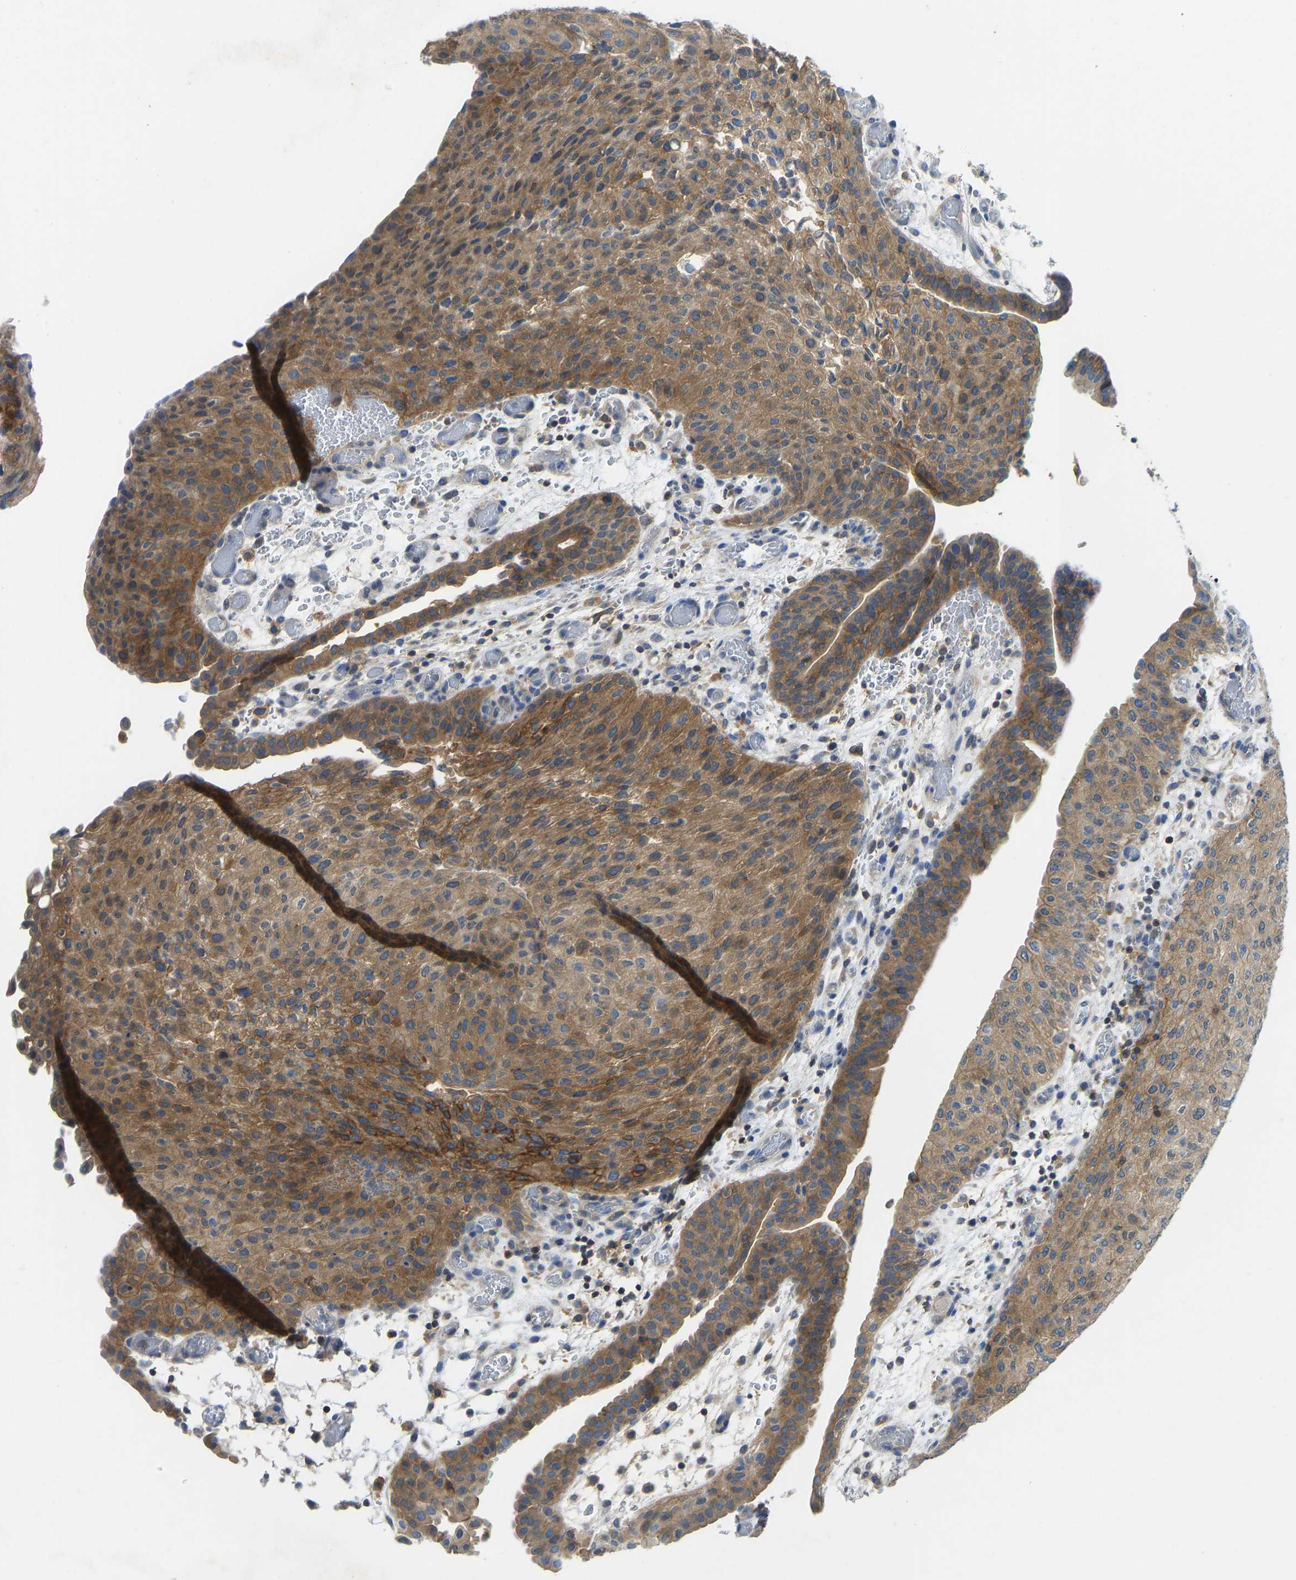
{"staining": {"intensity": "moderate", "quantity": ">75%", "location": "cytoplasmic/membranous"}, "tissue": "urothelial cancer", "cell_type": "Tumor cells", "image_type": "cancer", "snomed": [{"axis": "morphology", "description": "Urothelial carcinoma, Low grade"}, {"axis": "morphology", "description": "Urothelial carcinoma, High grade"}, {"axis": "topography", "description": "Urinary bladder"}], "caption": "A brown stain shows moderate cytoplasmic/membranous positivity of a protein in human urothelial cancer tumor cells. Using DAB (3,3'-diaminobenzidine) (brown) and hematoxylin (blue) stains, captured at high magnification using brightfield microscopy.", "gene": "NDRG3", "patient": {"sex": "male", "age": 35}}